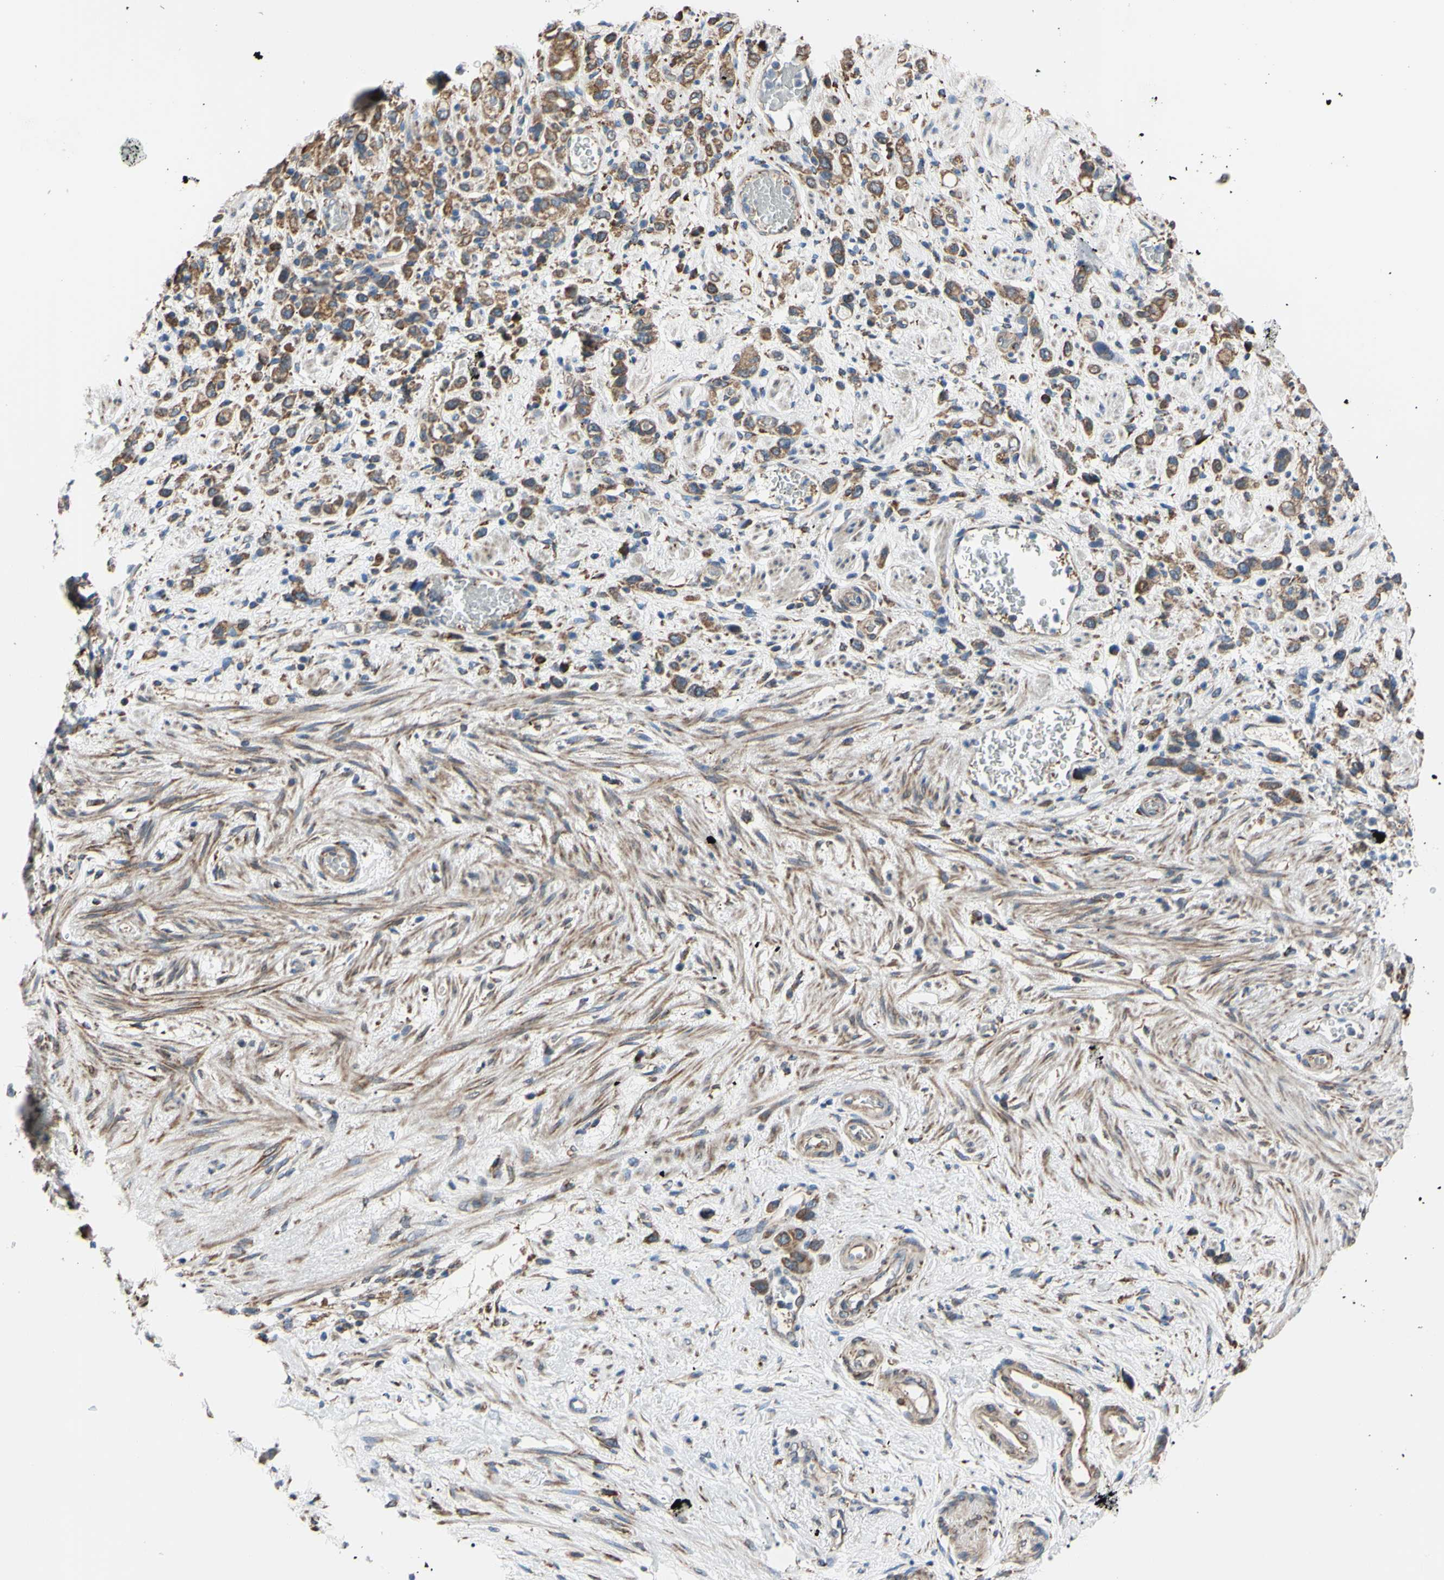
{"staining": {"intensity": "weak", "quantity": ">75%", "location": "cytoplasmic/membranous"}, "tissue": "stomach cancer", "cell_type": "Tumor cells", "image_type": "cancer", "snomed": [{"axis": "morphology", "description": "Adenocarcinoma, NOS"}, {"axis": "morphology", "description": "Adenocarcinoma, High grade"}, {"axis": "topography", "description": "Stomach, upper"}, {"axis": "topography", "description": "Stomach, lower"}], "caption": "DAB (3,3'-diaminobenzidine) immunohistochemical staining of human stomach cancer (adenocarcinoma) reveals weak cytoplasmic/membranous protein staining in approximately >75% of tumor cells. The staining was performed using DAB (3,3'-diaminobenzidine) to visualize the protein expression in brown, while the nuclei were stained in blue with hematoxylin (Magnification: 20x).", "gene": "BMF", "patient": {"sex": "female", "age": 65}}